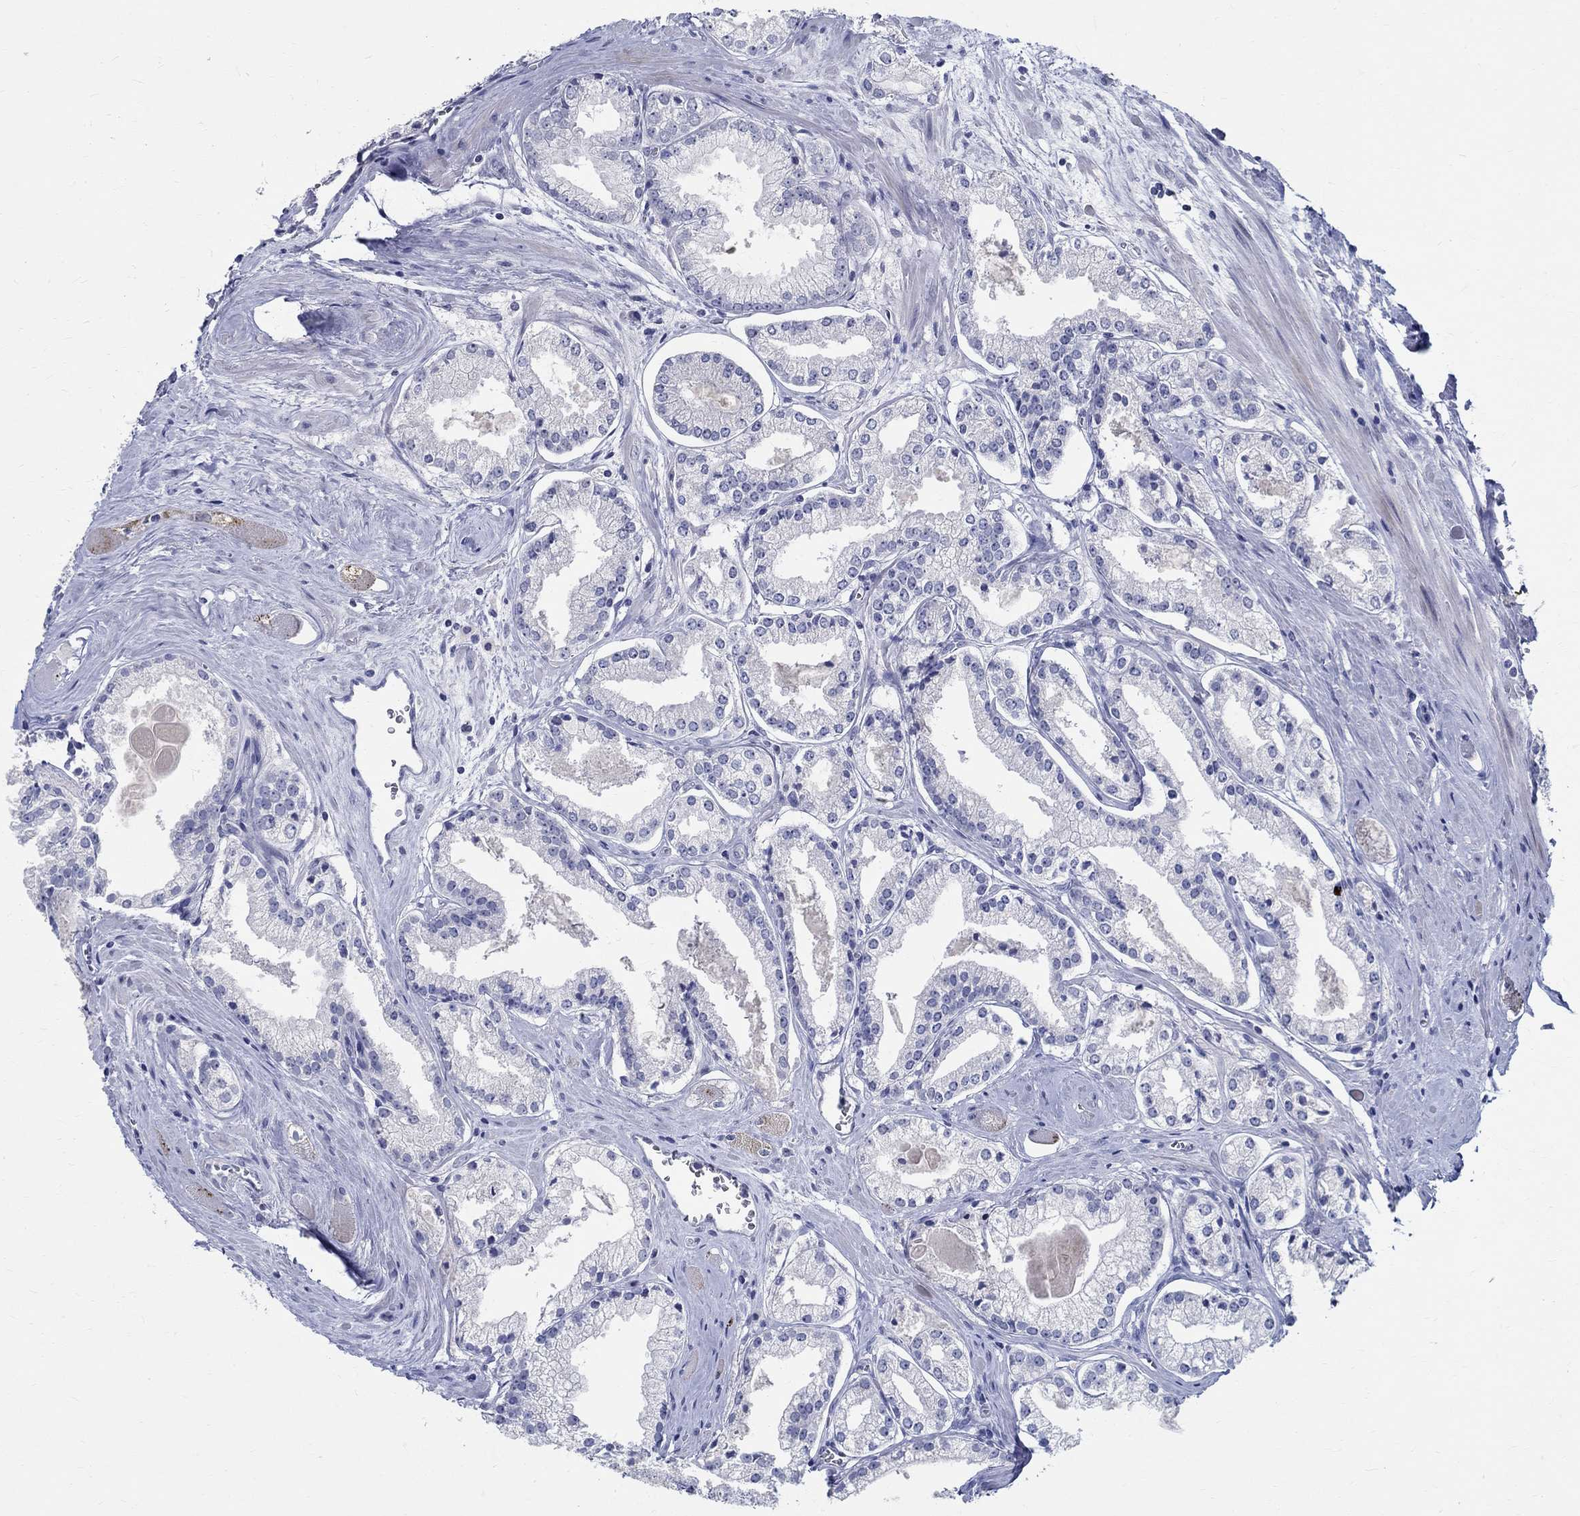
{"staining": {"intensity": "negative", "quantity": "none", "location": "none"}, "tissue": "prostate cancer", "cell_type": "Tumor cells", "image_type": "cancer", "snomed": [{"axis": "morphology", "description": "Adenocarcinoma, NOS"}, {"axis": "topography", "description": "Prostate"}], "caption": "This photomicrograph is of prostate cancer stained with IHC to label a protein in brown with the nuclei are counter-stained blue. There is no expression in tumor cells.", "gene": "CETN1", "patient": {"sex": "male", "age": 72}}